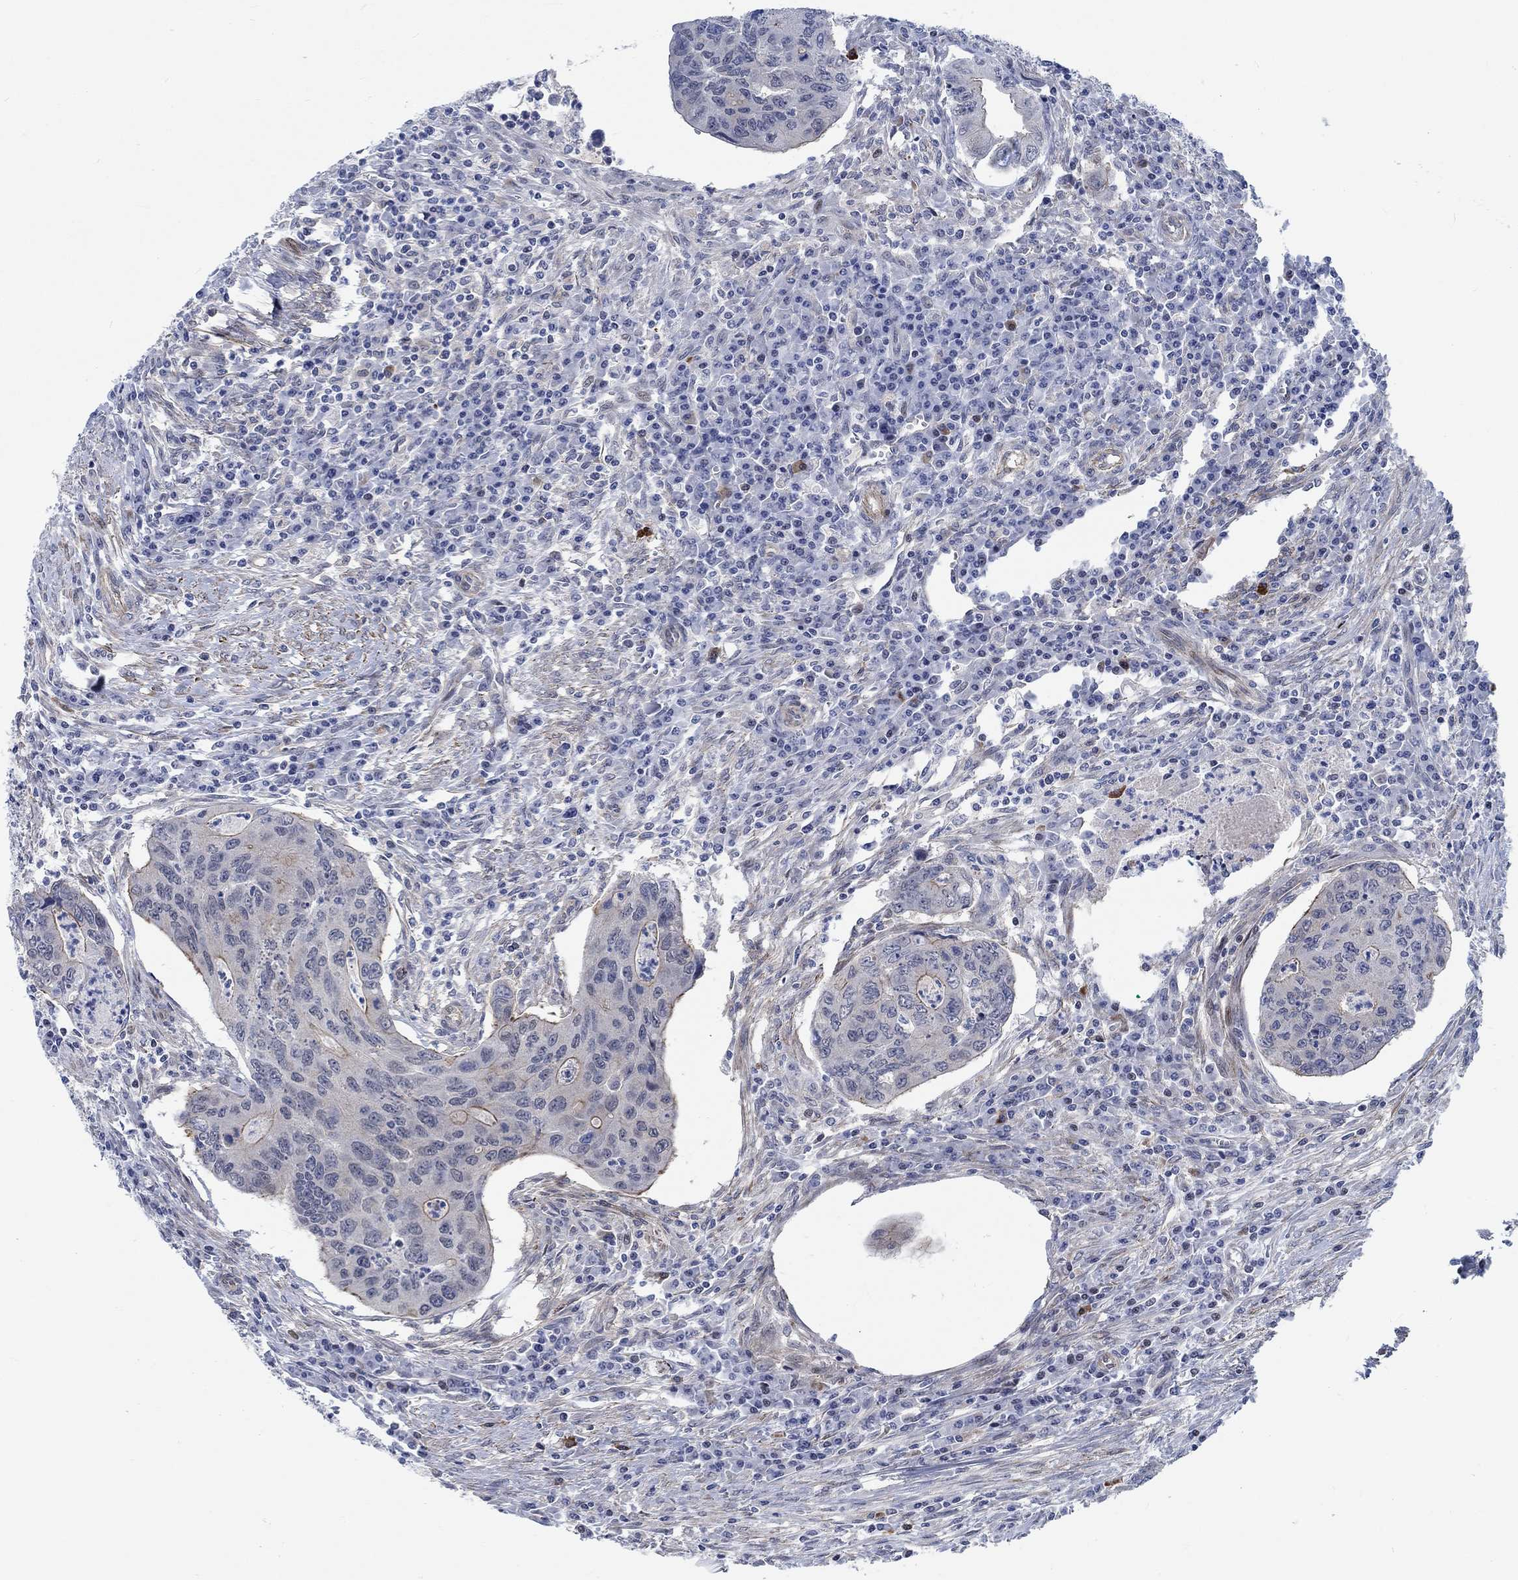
{"staining": {"intensity": "moderate", "quantity": "<25%", "location": "cytoplasmic/membranous"}, "tissue": "colorectal cancer", "cell_type": "Tumor cells", "image_type": "cancer", "snomed": [{"axis": "morphology", "description": "Adenocarcinoma, NOS"}, {"axis": "topography", "description": "Colon"}], "caption": "Immunohistochemical staining of human colorectal adenocarcinoma shows low levels of moderate cytoplasmic/membranous expression in approximately <25% of tumor cells.", "gene": "KCNH8", "patient": {"sex": "male", "age": 53}}